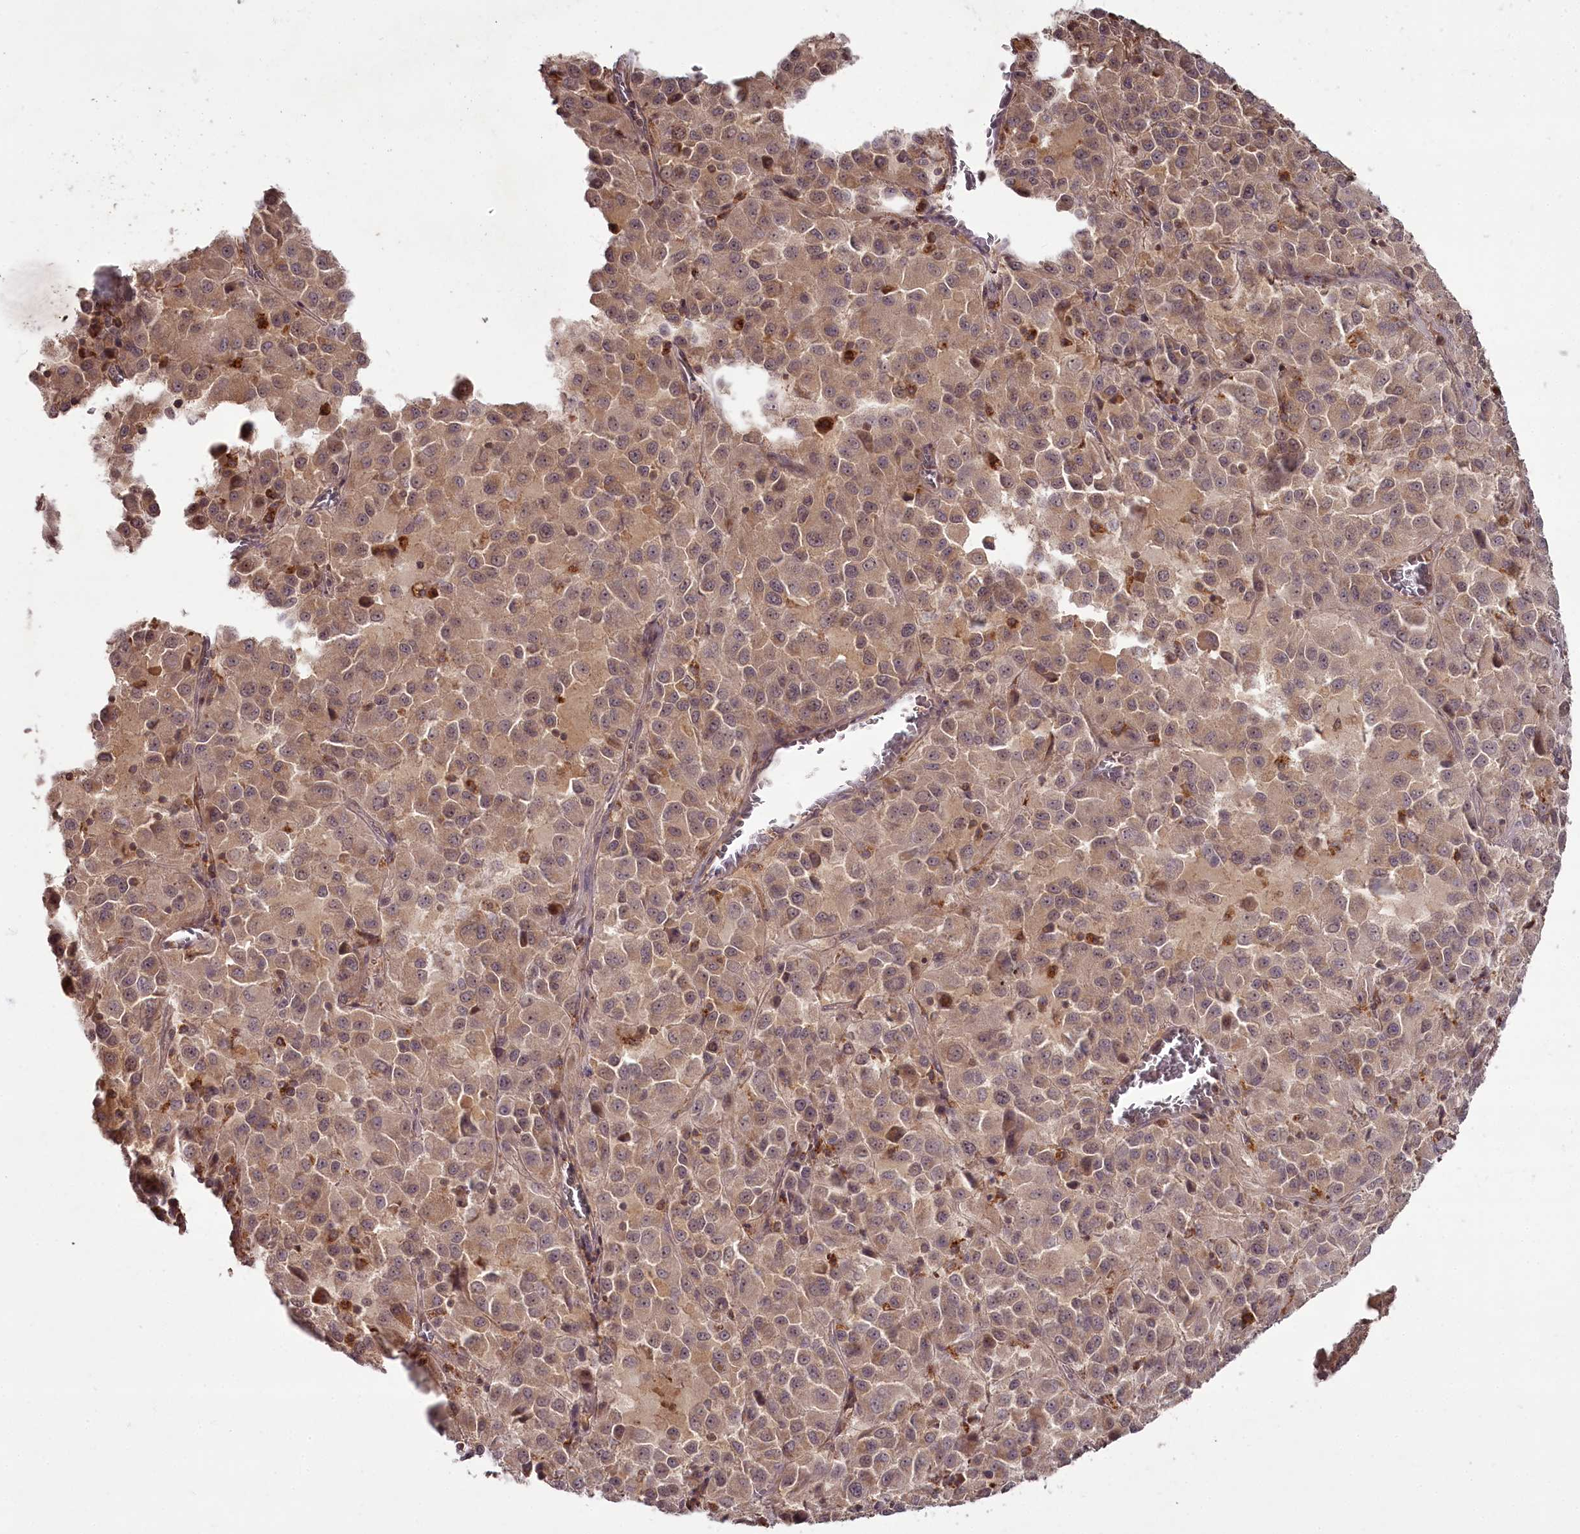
{"staining": {"intensity": "weak", "quantity": ">75%", "location": "cytoplasmic/membranous"}, "tissue": "melanoma", "cell_type": "Tumor cells", "image_type": "cancer", "snomed": [{"axis": "morphology", "description": "Malignant melanoma, Metastatic site"}, {"axis": "topography", "description": "Lung"}], "caption": "Weak cytoplasmic/membranous expression for a protein is identified in about >75% of tumor cells of malignant melanoma (metastatic site) using immunohistochemistry.", "gene": "PCBP2", "patient": {"sex": "male", "age": 64}}